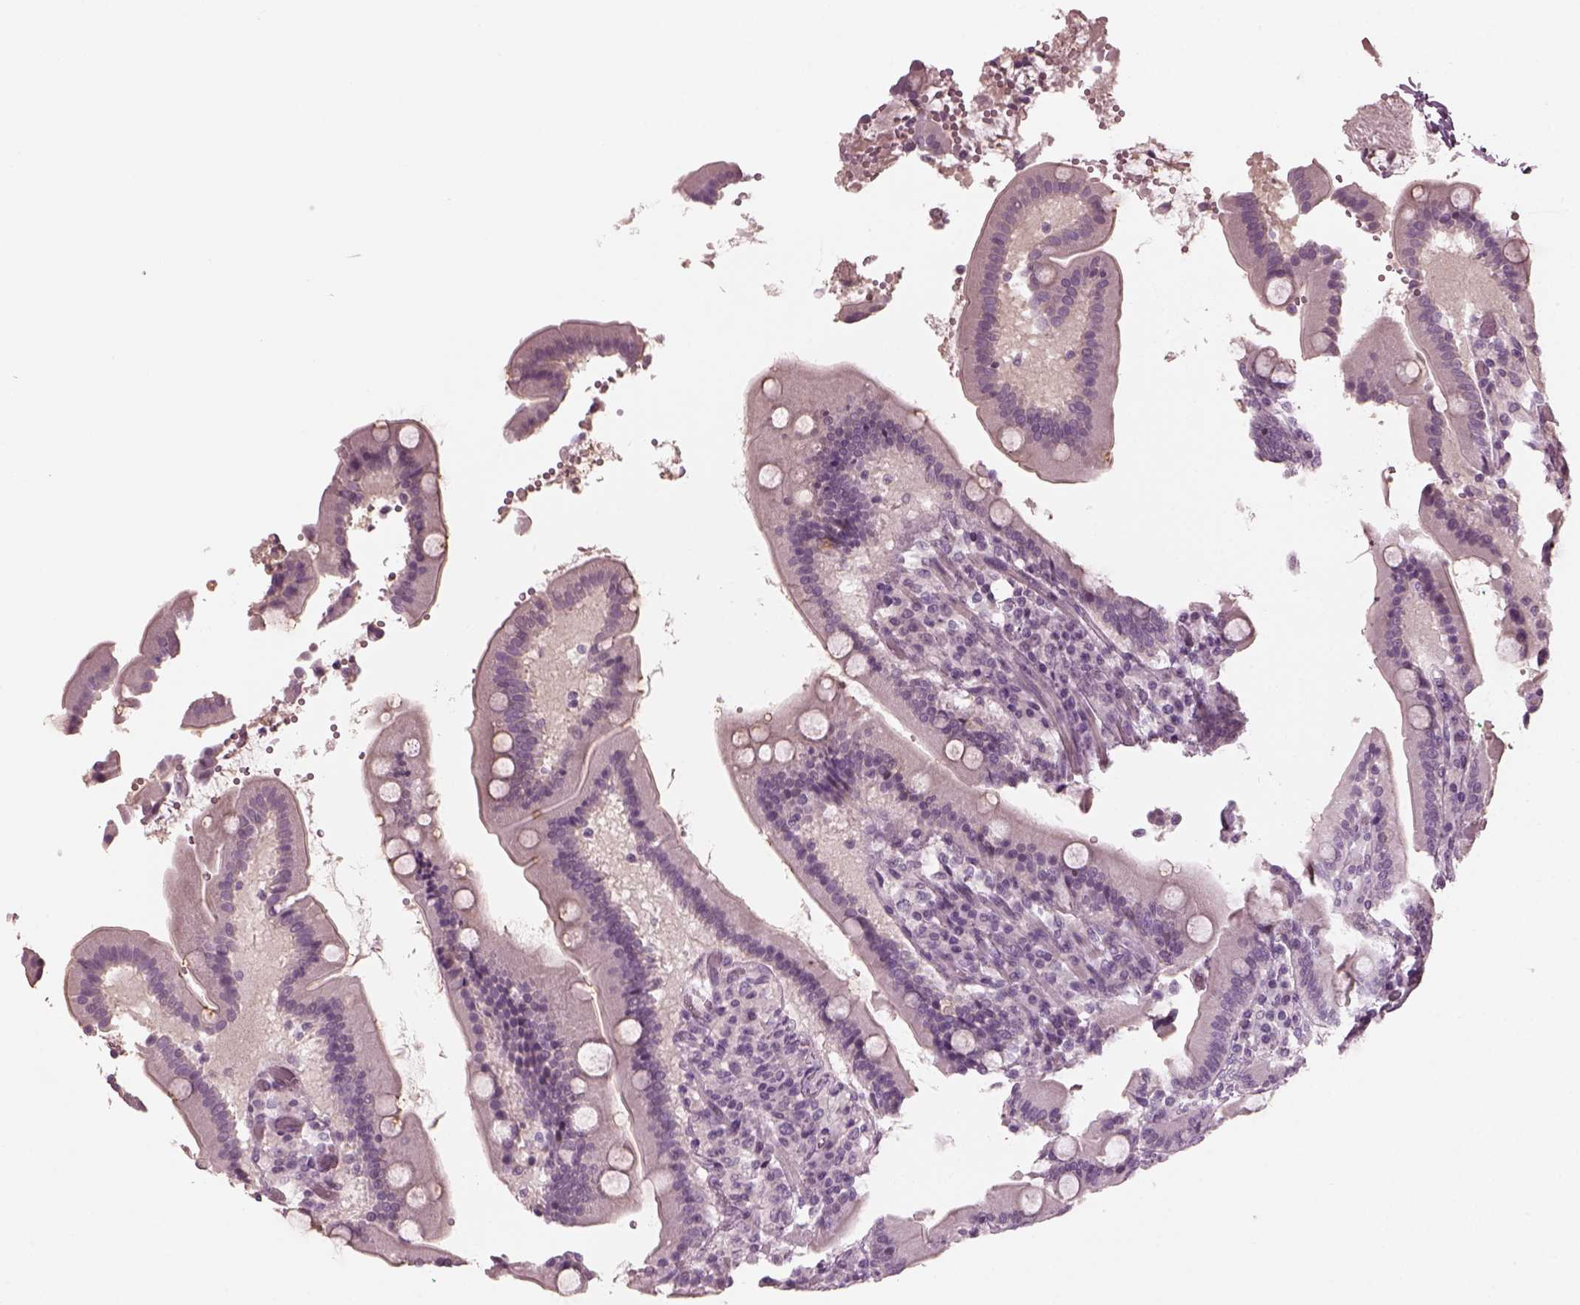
{"staining": {"intensity": "negative", "quantity": "none", "location": "none"}, "tissue": "duodenum", "cell_type": "Glandular cells", "image_type": "normal", "snomed": [{"axis": "morphology", "description": "Normal tissue, NOS"}, {"axis": "topography", "description": "Duodenum"}], "caption": "DAB immunohistochemical staining of unremarkable duodenum demonstrates no significant expression in glandular cells. (Stains: DAB immunohistochemistry (IHC) with hematoxylin counter stain, Microscopy: brightfield microscopy at high magnification).", "gene": "CHIT1", "patient": {"sex": "female", "age": 62}}